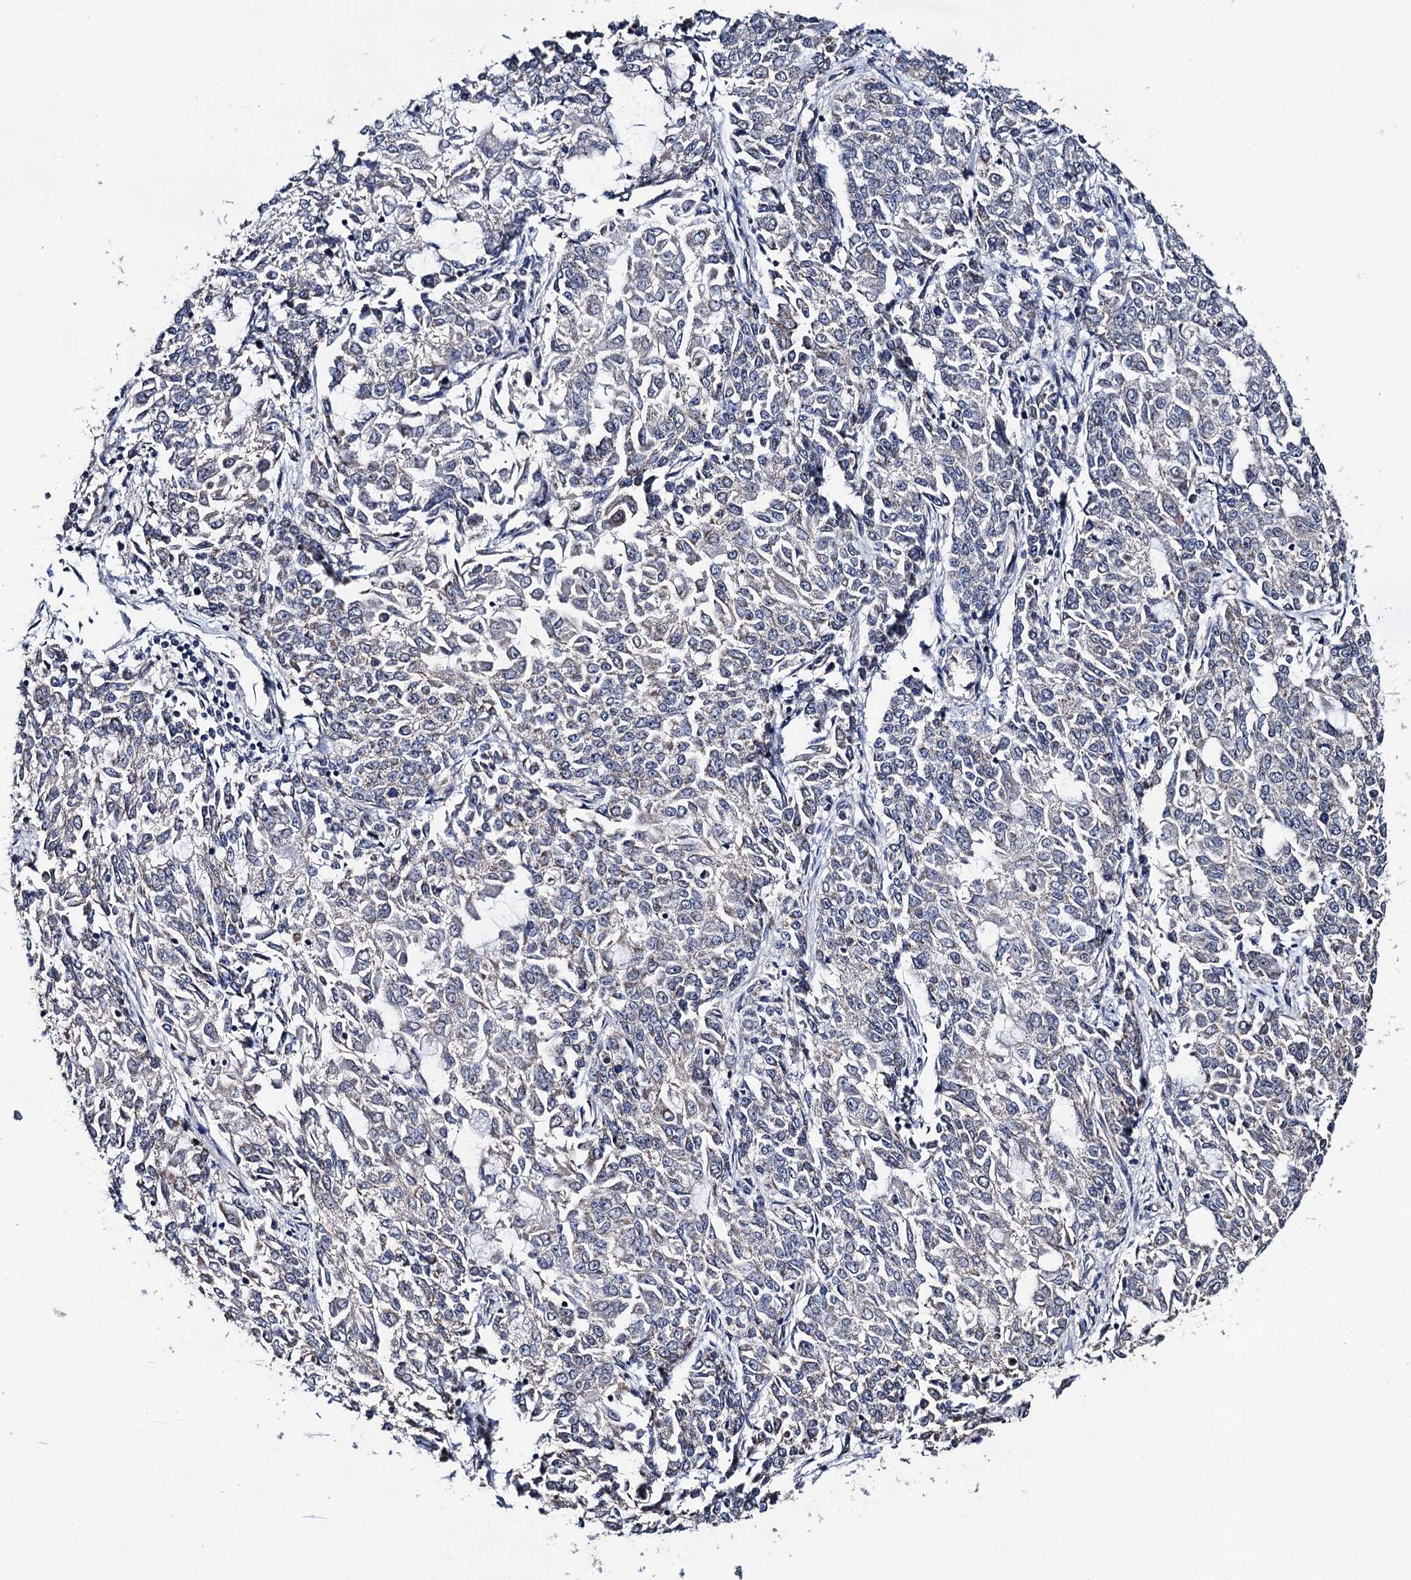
{"staining": {"intensity": "negative", "quantity": "none", "location": "none"}, "tissue": "endometrial cancer", "cell_type": "Tumor cells", "image_type": "cancer", "snomed": [{"axis": "morphology", "description": "Adenocarcinoma, NOS"}, {"axis": "topography", "description": "Endometrium"}], "caption": "Tumor cells show no significant protein positivity in adenocarcinoma (endometrial). (Immunohistochemistry (ihc), brightfield microscopy, high magnification).", "gene": "PTCD3", "patient": {"sex": "female", "age": 50}}